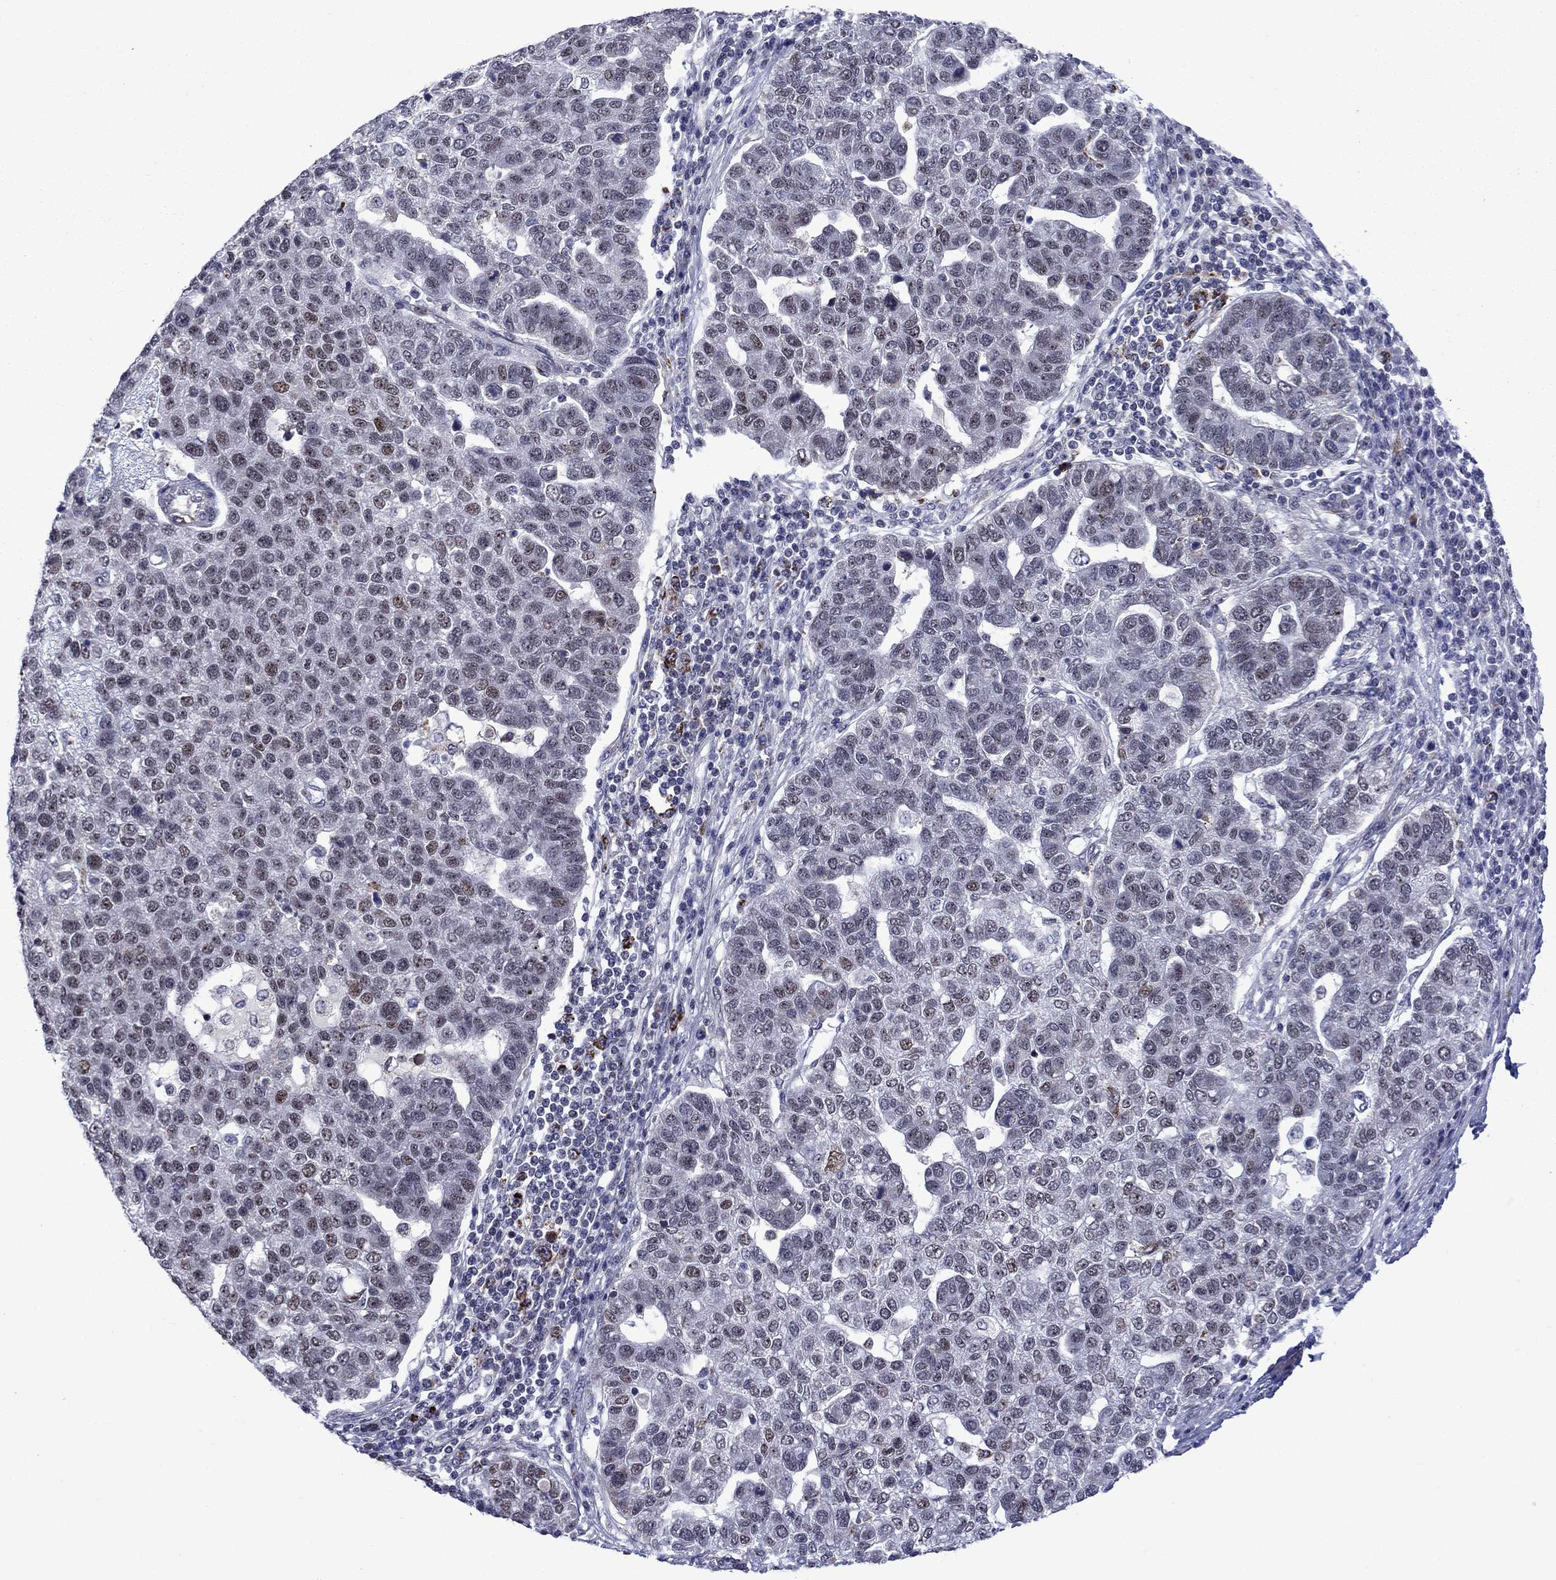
{"staining": {"intensity": "negative", "quantity": "none", "location": "none"}, "tissue": "pancreatic cancer", "cell_type": "Tumor cells", "image_type": "cancer", "snomed": [{"axis": "morphology", "description": "Adenocarcinoma, NOS"}, {"axis": "topography", "description": "Pancreas"}], "caption": "The immunohistochemistry photomicrograph has no significant staining in tumor cells of pancreatic adenocarcinoma tissue.", "gene": "SURF2", "patient": {"sex": "female", "age": 61}}